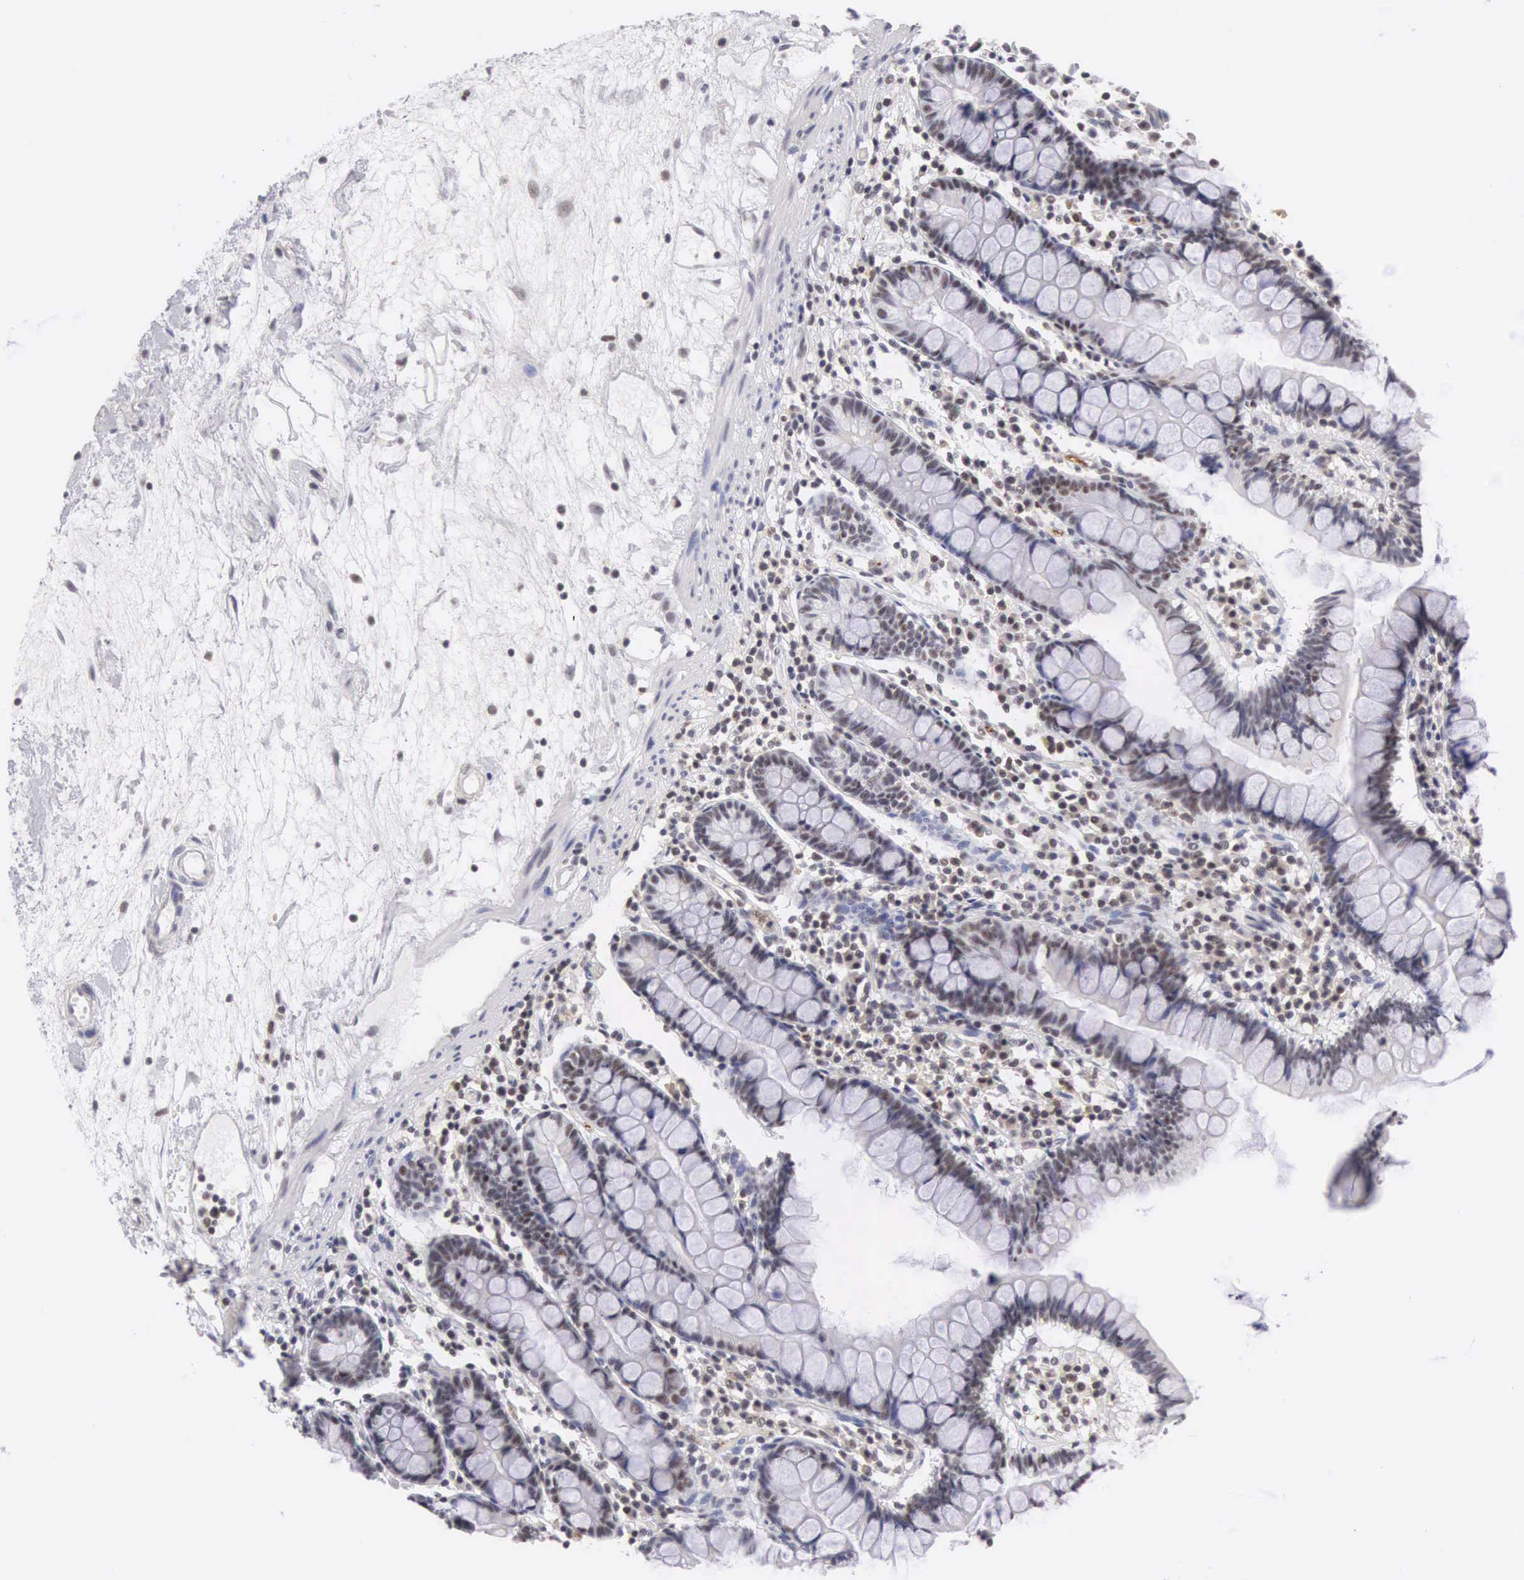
{"staining": {"intensity": "weak", "quantity": "<25%", "location": "nuclear"}, "tissue": "small intestine", "cell_type": "Glandular cells", "image_type": "normal", "snomed": [{"axis": "morphology", "description": "Normal tissue, NOS"}, {"axis": "topography", "description": "Small intestine"}], "caption": "Immunohistochemical staining of benign small intestine shows no significant expression in glandular cells. The staining is performed using DAB (3,3'-diaminobenzidine) brown chromogen with nuclei counter-stained in using hematoxylin.", "gene": "FAM47A", "patient": {"sex": "female", "age": 51}}